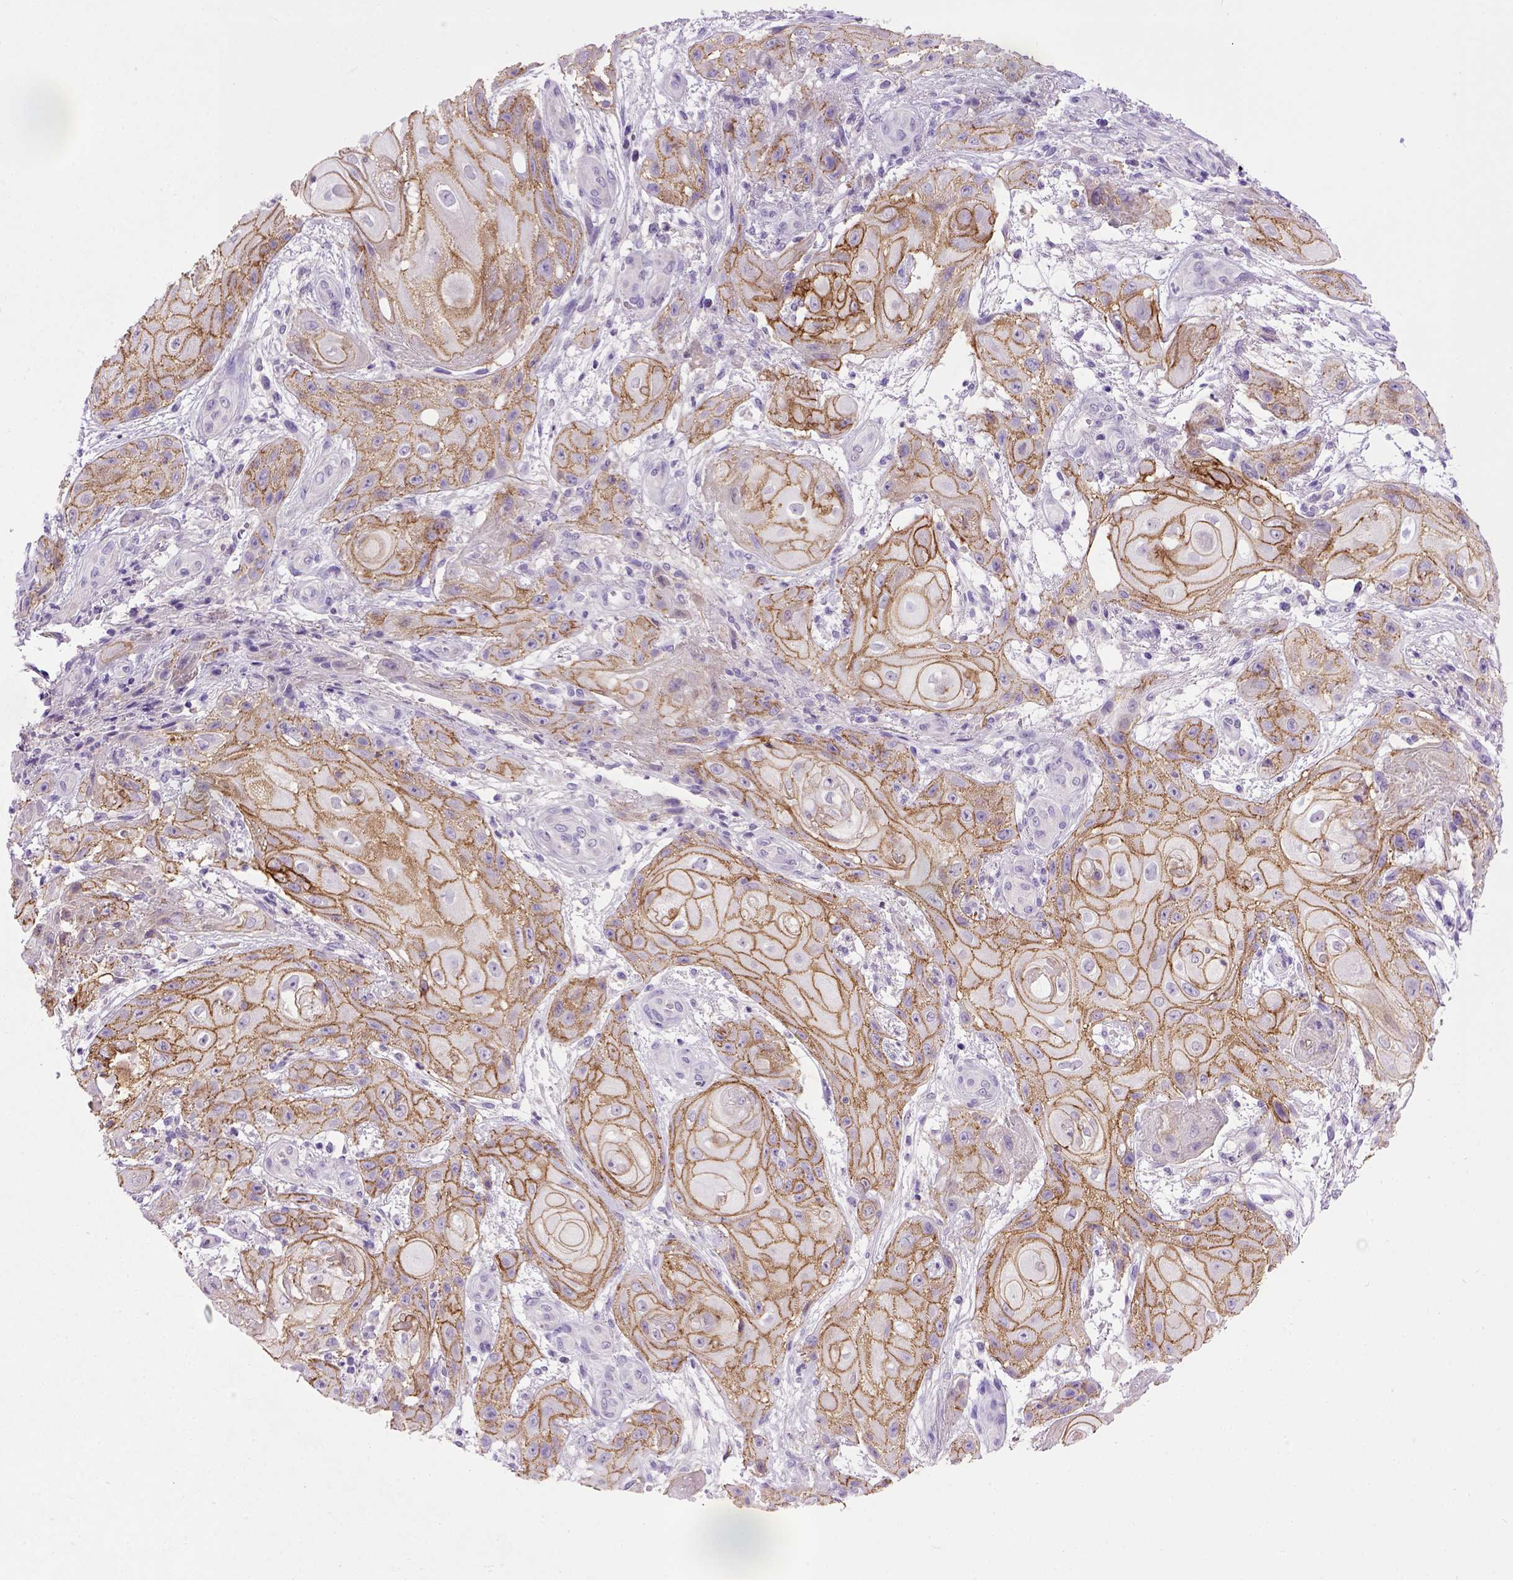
{"staining": {"intensity": "moderate", "quantity": ">75%", "location": "cytoplasmic/membranous"}, "tissue": "skin cancer", "cell_type": "Tumor cells", "image_type": "cancer", "snomed": [{"axis": "morphology", "description": "Squamous cell carcinoma, NOS"}, {"axis": "topography", "description": "Skin"}], "caption": "Immunohistochemistry of human skin cancer demonstrates medium levels of moderate cytoplasmic/membranous staining in about >75% of tumor cells.", "gene": "CDH1", "patient": {"sex": "male", "age": 62}}